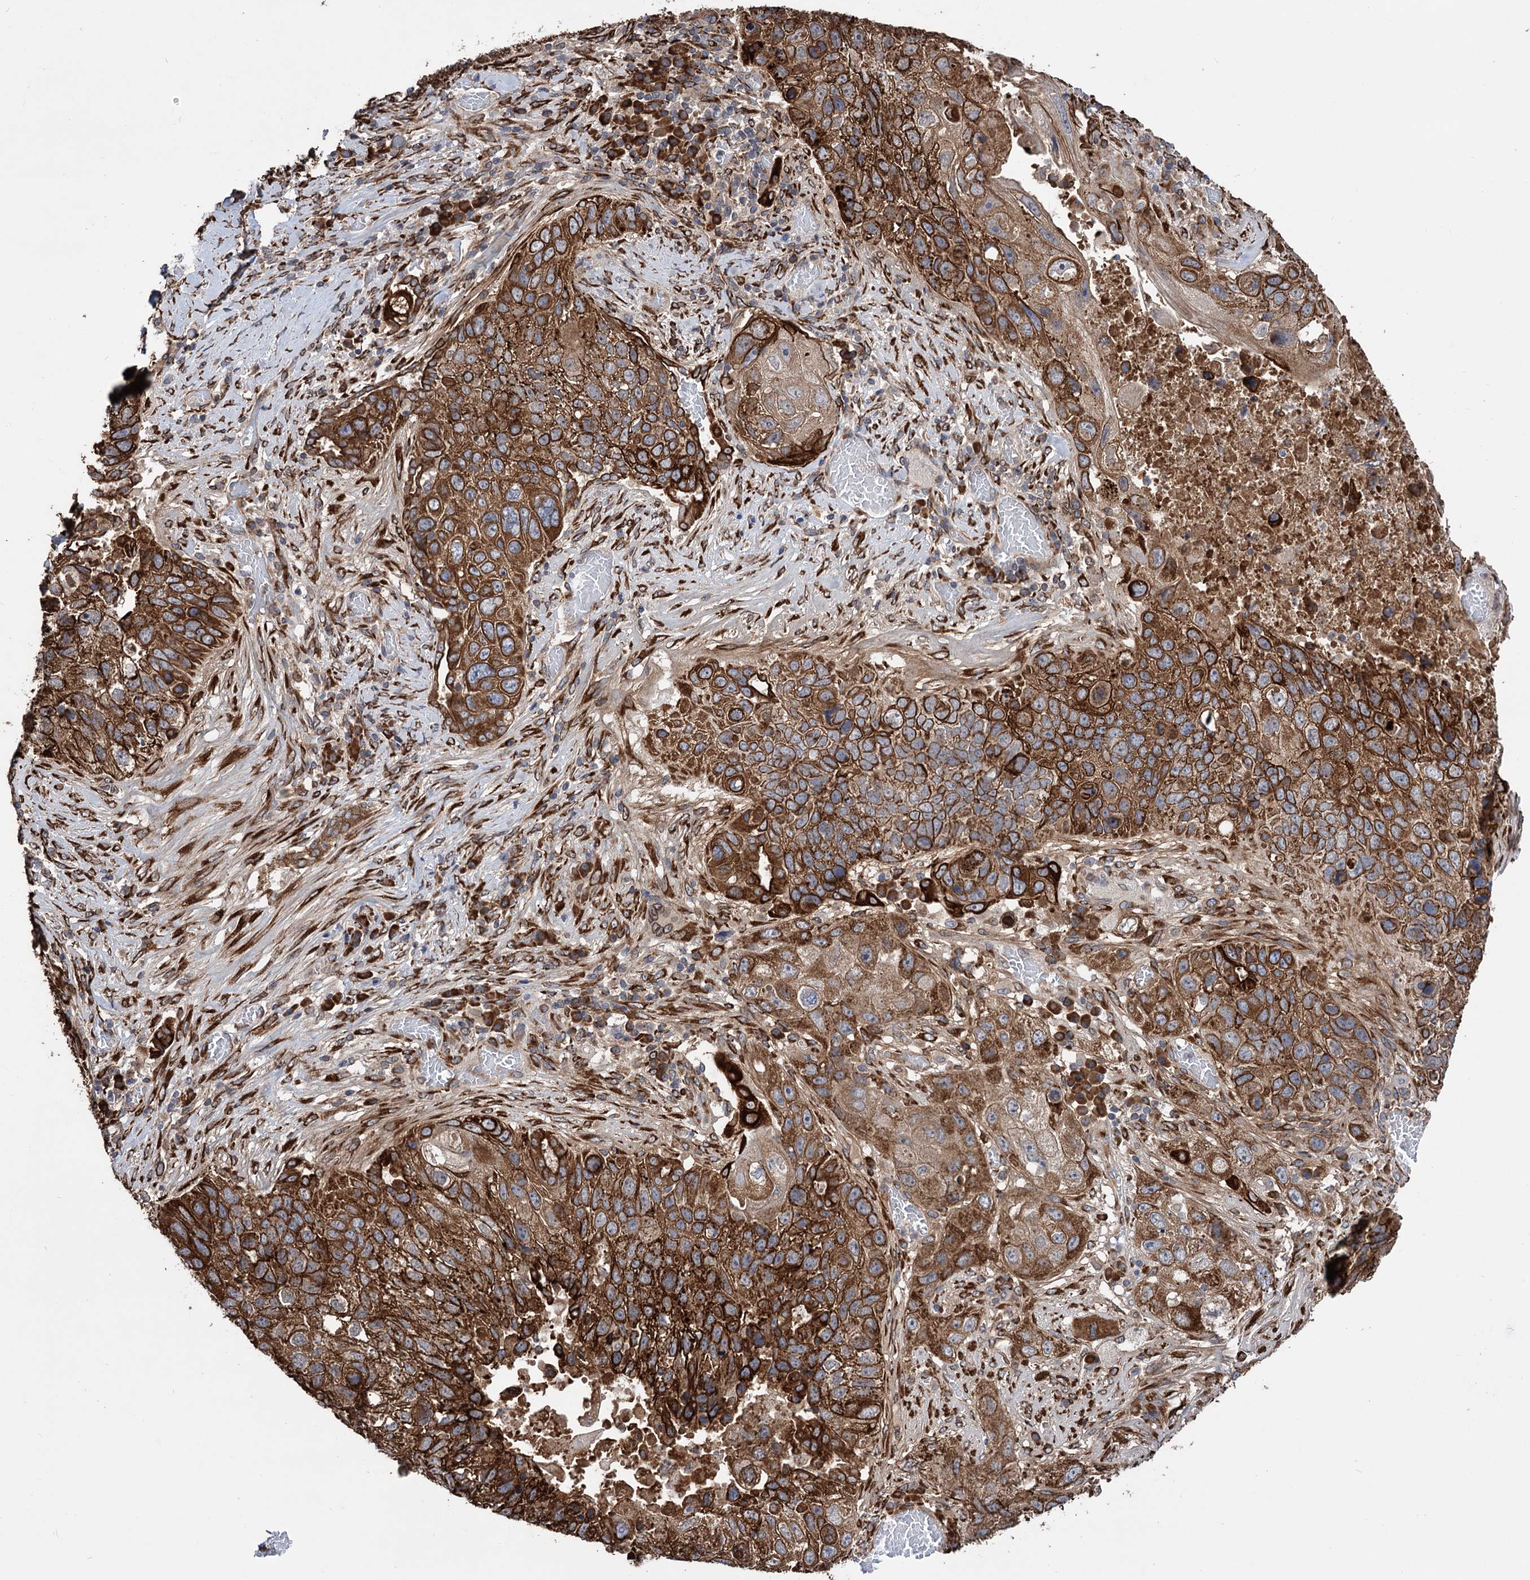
{"staining": {"intensity": "strong", "quantity": ">75%", "location": "cytoplasmic/membranous"}, "tissue": "lung cancer", "cell_type": "Tumor cells", "image_type": "cancer", "snomed": [{"axis": "morphology", "description": "Squamous cell carcinoma, NOS"}, {"axis": "topography", "description": "Lung"}], "caption": "There is high levels of strong cytoplasmic/membranous expression in tumor cells of lung cancer (squamous cell carcinoma), as demonstrated by immunohistochemical staining (brown color).", "gene": "CDAN1", "patient": {"sex": "male", "age": 61}}